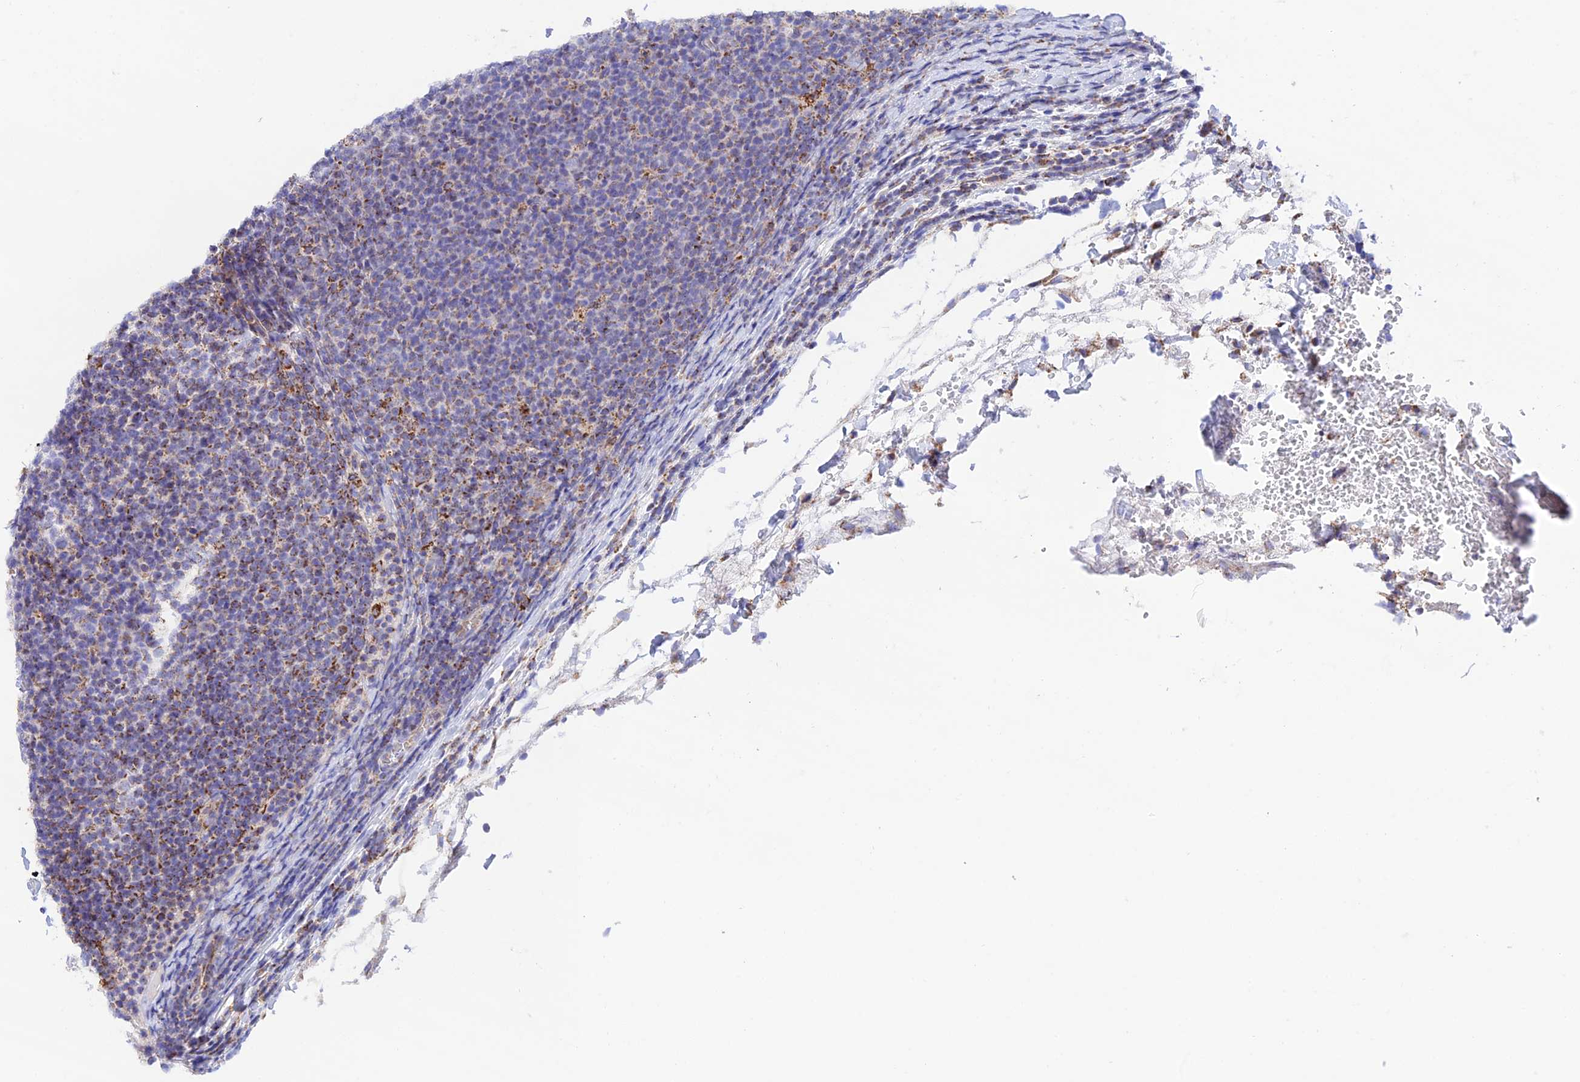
{"staining": {"intensity": "moderate", "quantity": "<25%", "location": "cytoplasmic/membranous"}, "tissue": "lymphoma", "cell_type": "Tumor cells", "image_type": "cancer", "snomed": [{"axis": "morphology", "description": "Malignant lymphoma, non-Hodgkin's type, Low grade"}, {"axis": "topography", "description": "Lymph node"}], "caption": "Immunohistochemical staining of low-grade malignant lymphoma, non-Hodgkin's type exhibits low levels of moderate cytoplasmic/membranous protein positivity in about <25% of tumor cells. The staining is performed using DAB brown chromogen to label protein expression. The nuclei are counter-stained blue using hematoxylin.", "gene": "HSDL2", "patient": {"sex": "male", "age": 66}}